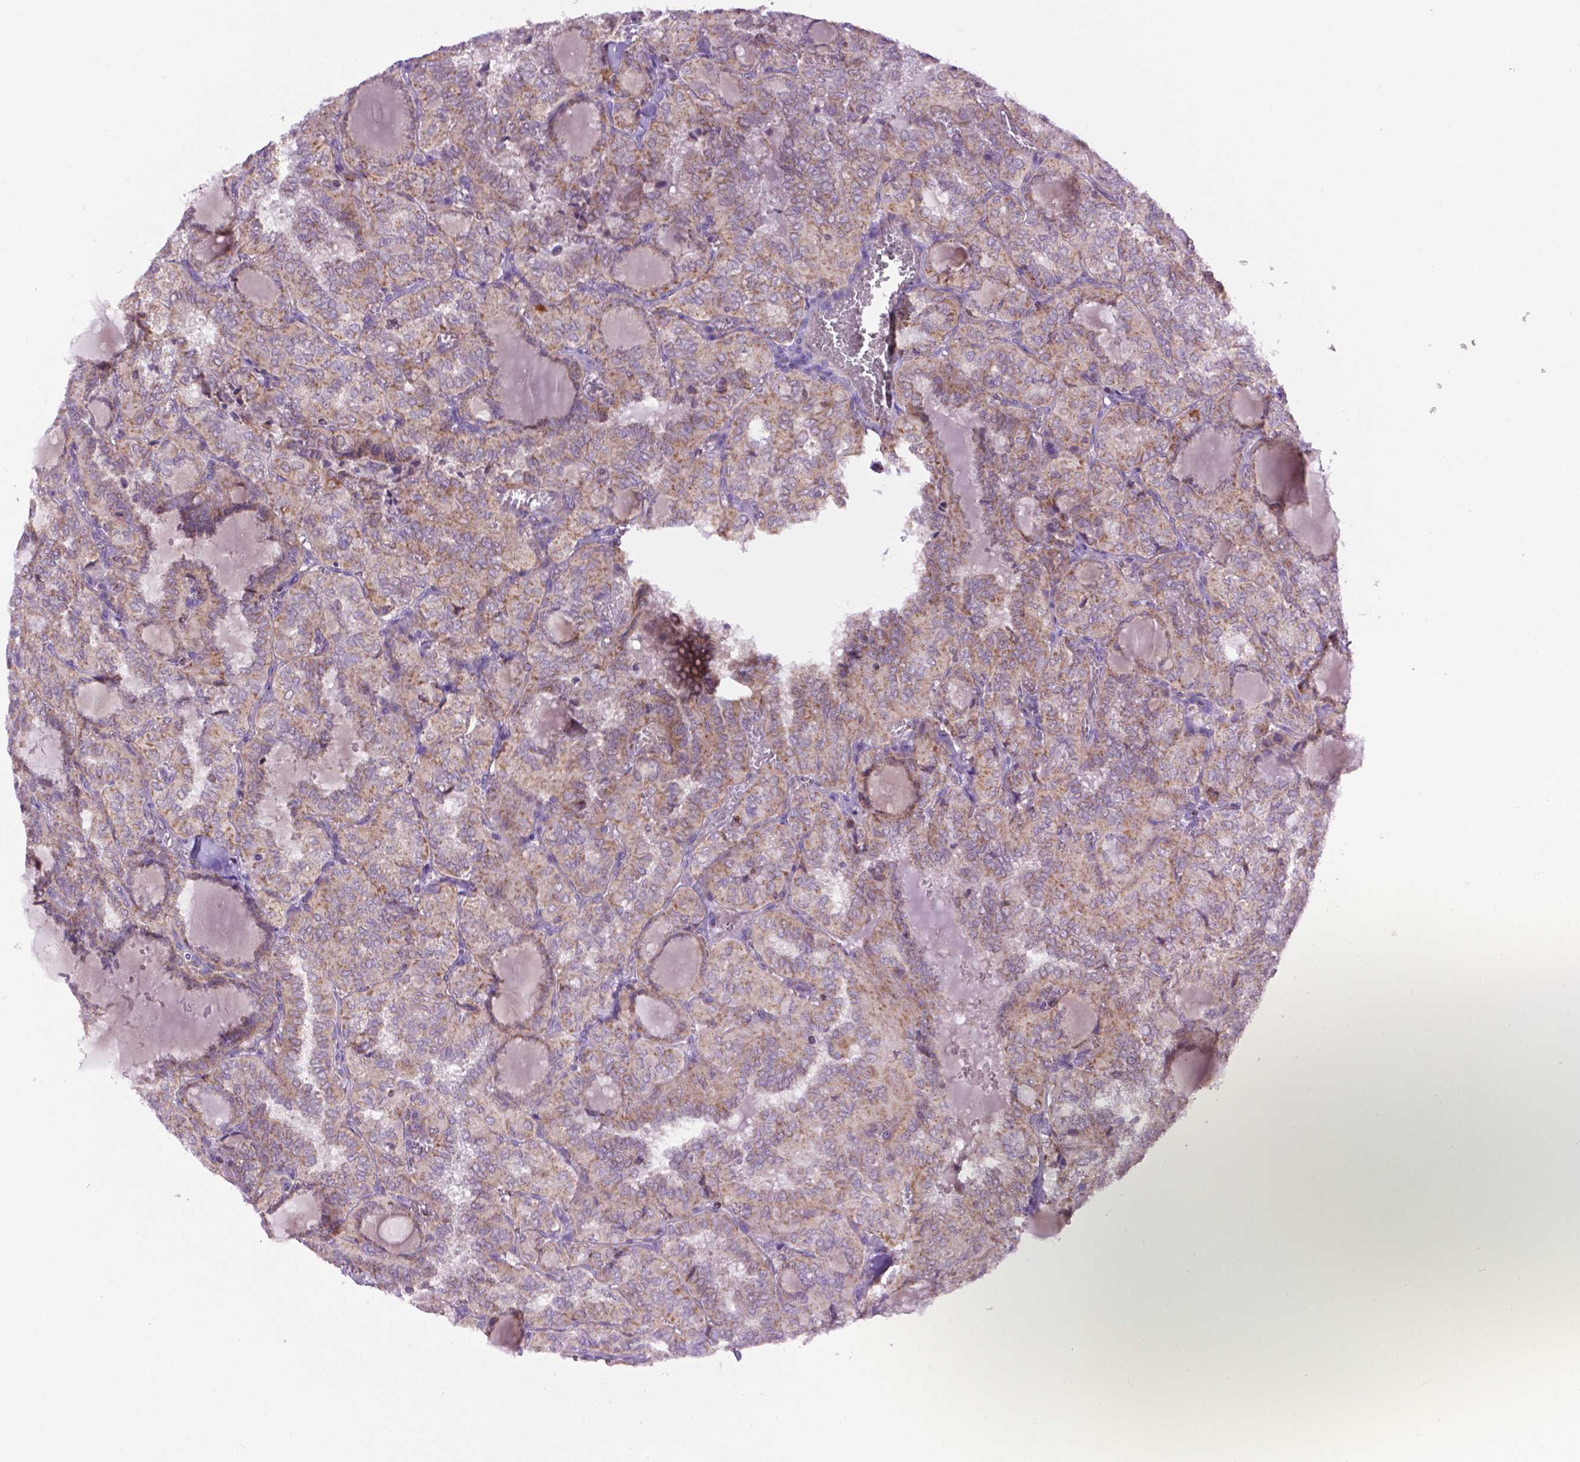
{"staining": {"intensity": "weak", "quantity": "25%-75%", "location": "cytoplasmic/membranous"}, "tissue": "thyroid cancer", "cell_type": "Tumor cells", "image_type": "cancer", "snomed": [{"axis": "morphology", "description": "Papillary adenocarcinoma, NOS"}, {"axis": "topography", "description": "Thyroid gland"}], "caption": "This micrograph displays immunohistochemistry (IHC) staining of human papillary adenocarcinoma (thyroid), with low weak cytoplasmic/membranous expression in about 25%-75% of tumor cells.", "gene": "PYCR3", "patient": {"sex": "female", "age": 41}}